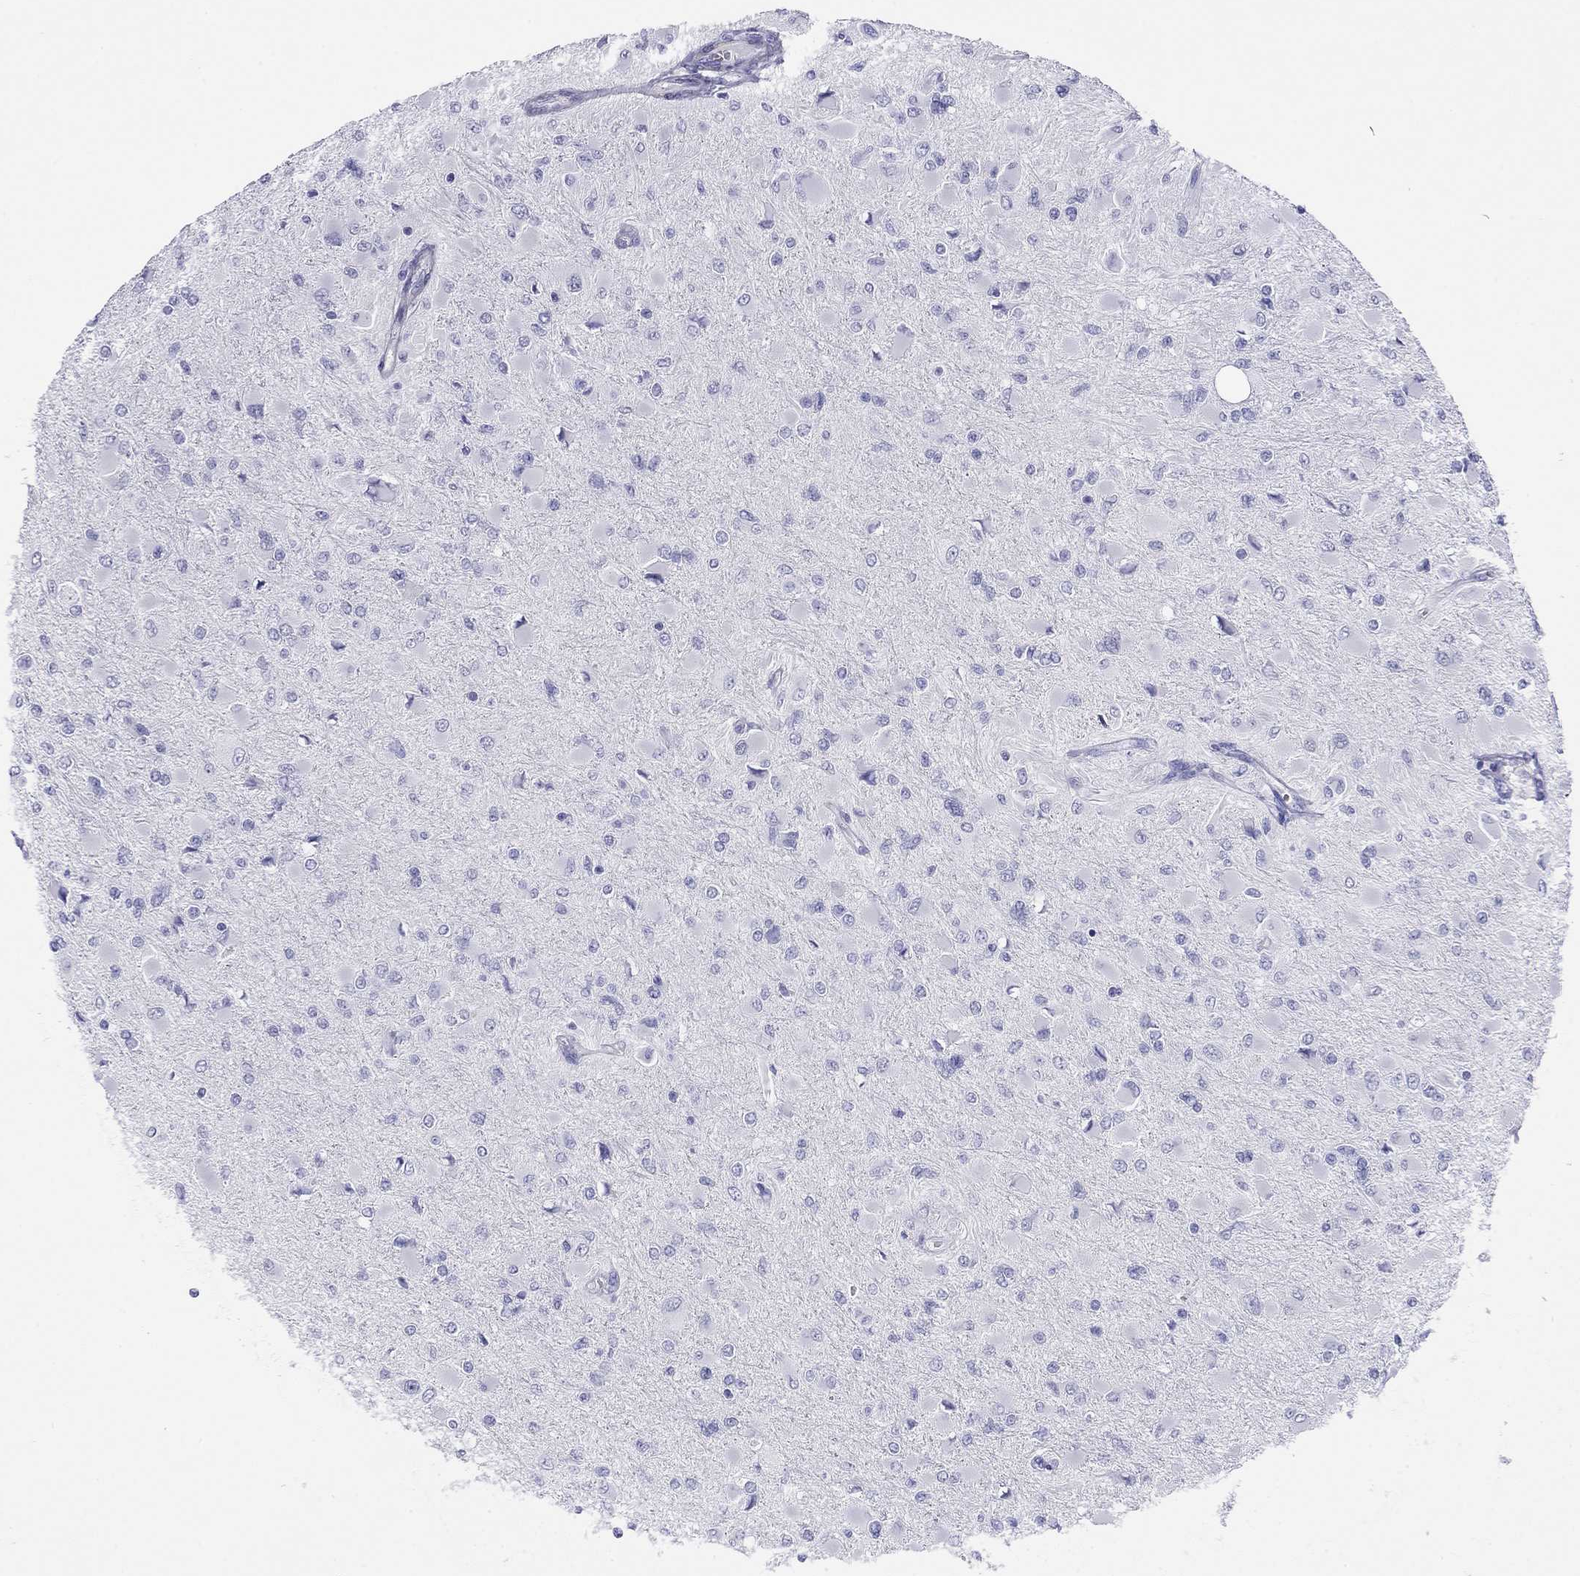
{"staining": {"intensity": "negative", "quantity": "none", "location": "none"}, "tissue": "glioma", "cell_type": "Tumor cells", "image_type": "cancer", "snomed": [{"axis": "morphology", "description": "Glioma, malignant, High grade"}, {"axis": "topography", "description": "Cerebral cortex"}], "caption": "An IHC photomicrograph of malignant glioma (high-grade) is shown. There is no staining in tumor cells of malignant glioma (high-grade).", "gene": "MYMX", "patient": {"sex": "female", "age": 36}}